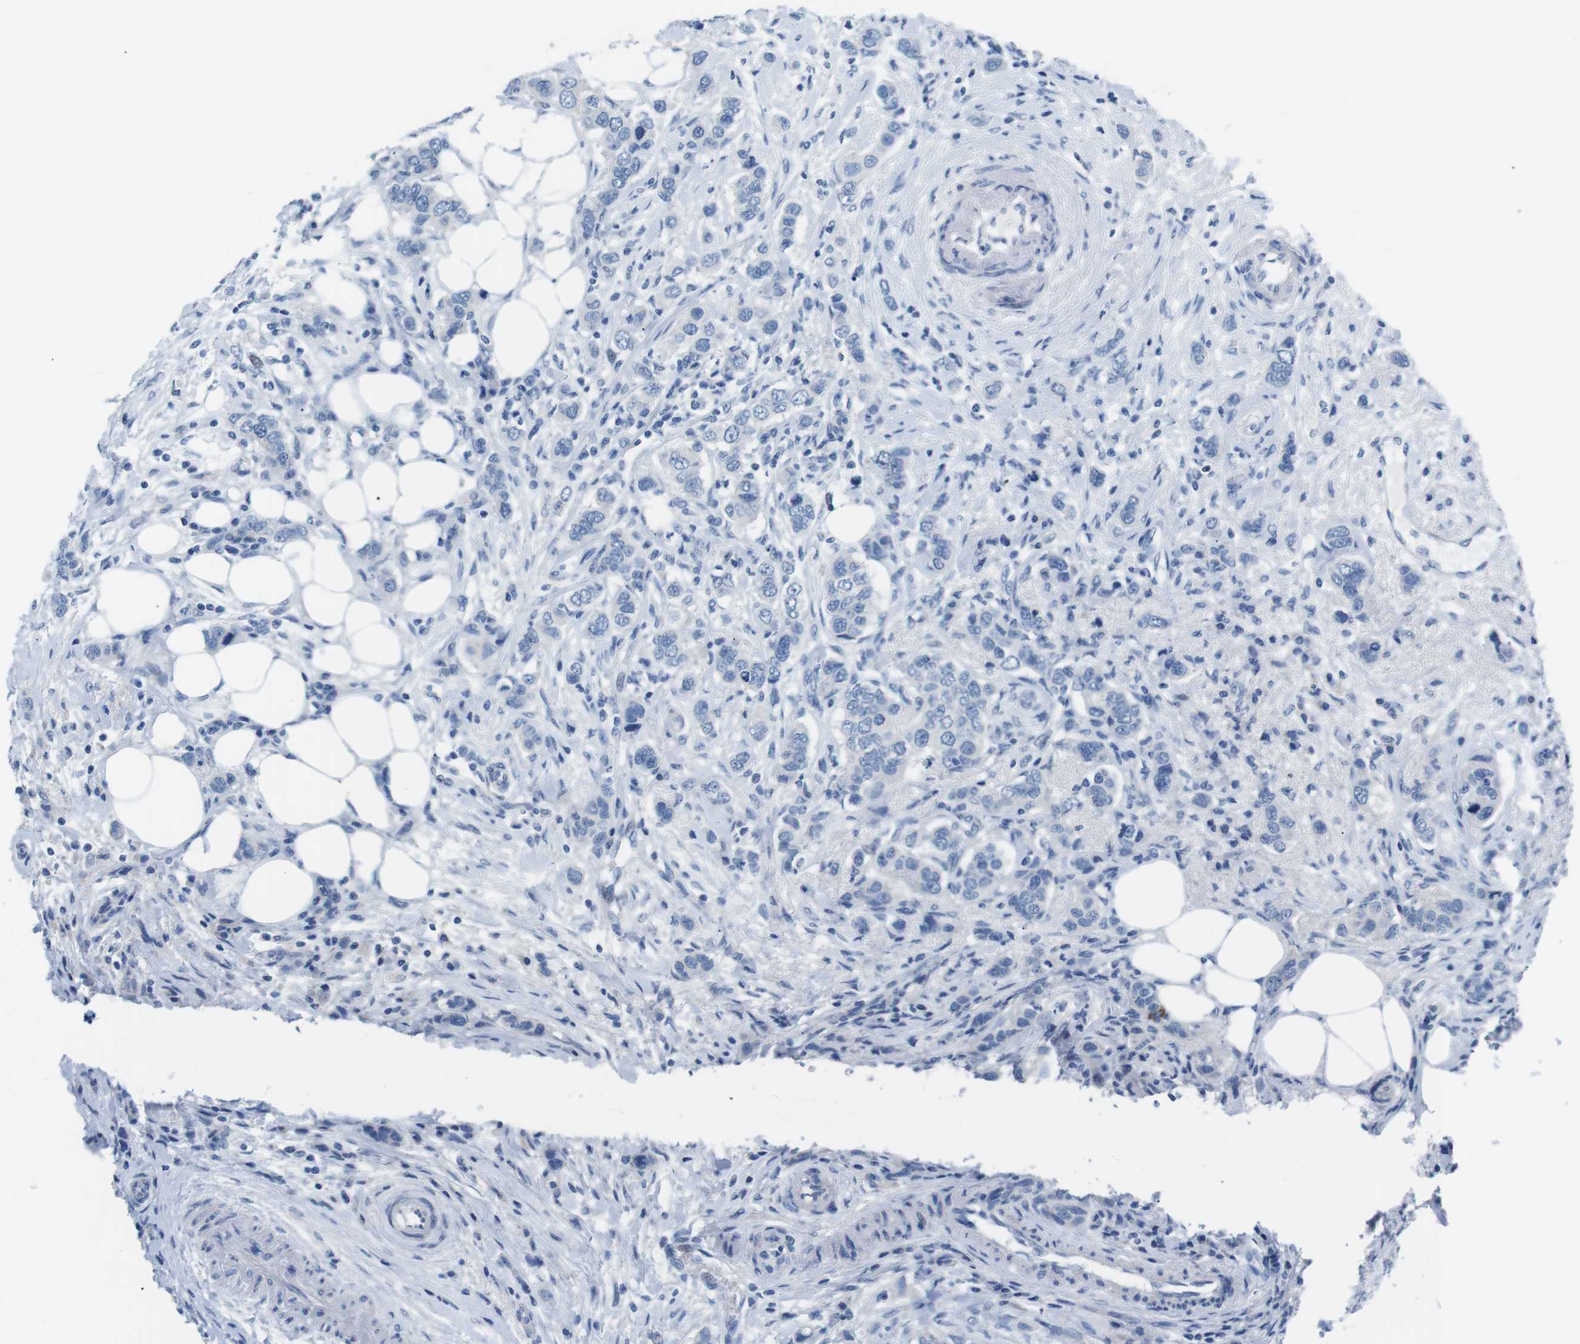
{"staining": {"intensity": "negative", "quantity": "none", "location": "none"}, "tissue": "breast cancer", "cell_type": "Tumor cells", "image_type": "cancer", "snomed": [{"axis": "morphology", "description": "Duct carcinoma"}, {"axis": "topography", "description": "Breast"}], "caption": "Image shows no protein expression in tumor cells of intraductal carcinoma (breast) tissue. (DAB IHC, high magnification).", "gene": "MUC2", "patient": {"sex": "female", "age": 50}}